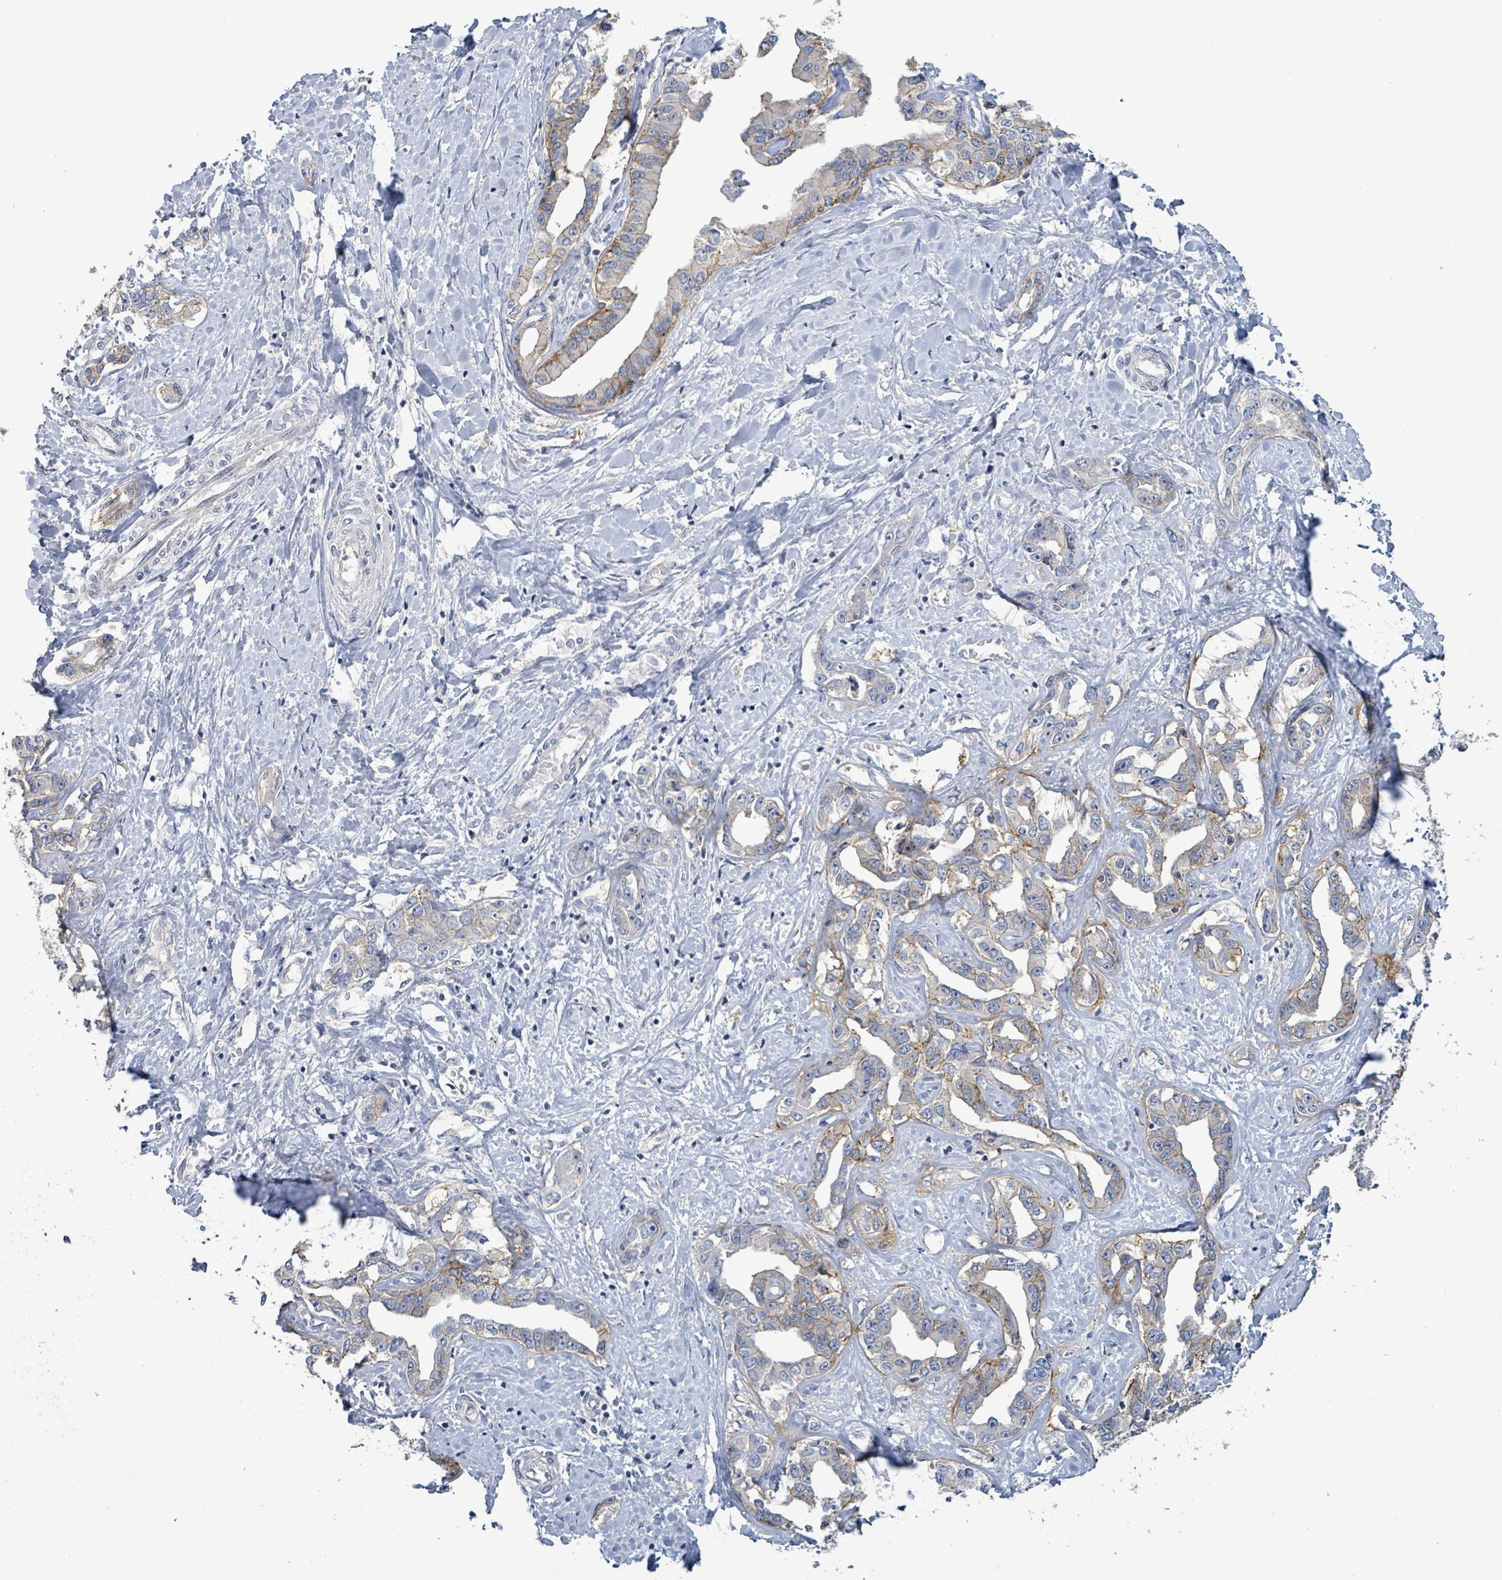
{"staining": {"intensity": "weak", "quantity": "25%-75%", "location": "cytoplasmic/membranous"}, "tissue": "liver cancer", "cell_type": "Tumor cells", "image_type": "cancer", "snomed": [{"axis": "morphology", "description": "Cholangiocarcinoma"}, {"axis": "topography", "description": "Liver"}], "caption": "Liver cholangiocarcinoma stained with a brown dye exhibits weak cytoplasmic/membranous positive positivity in approximately 25%-75% of tumor cells.", "gene": "KRAS", "patient": {"sex": "male", "age": 59}}